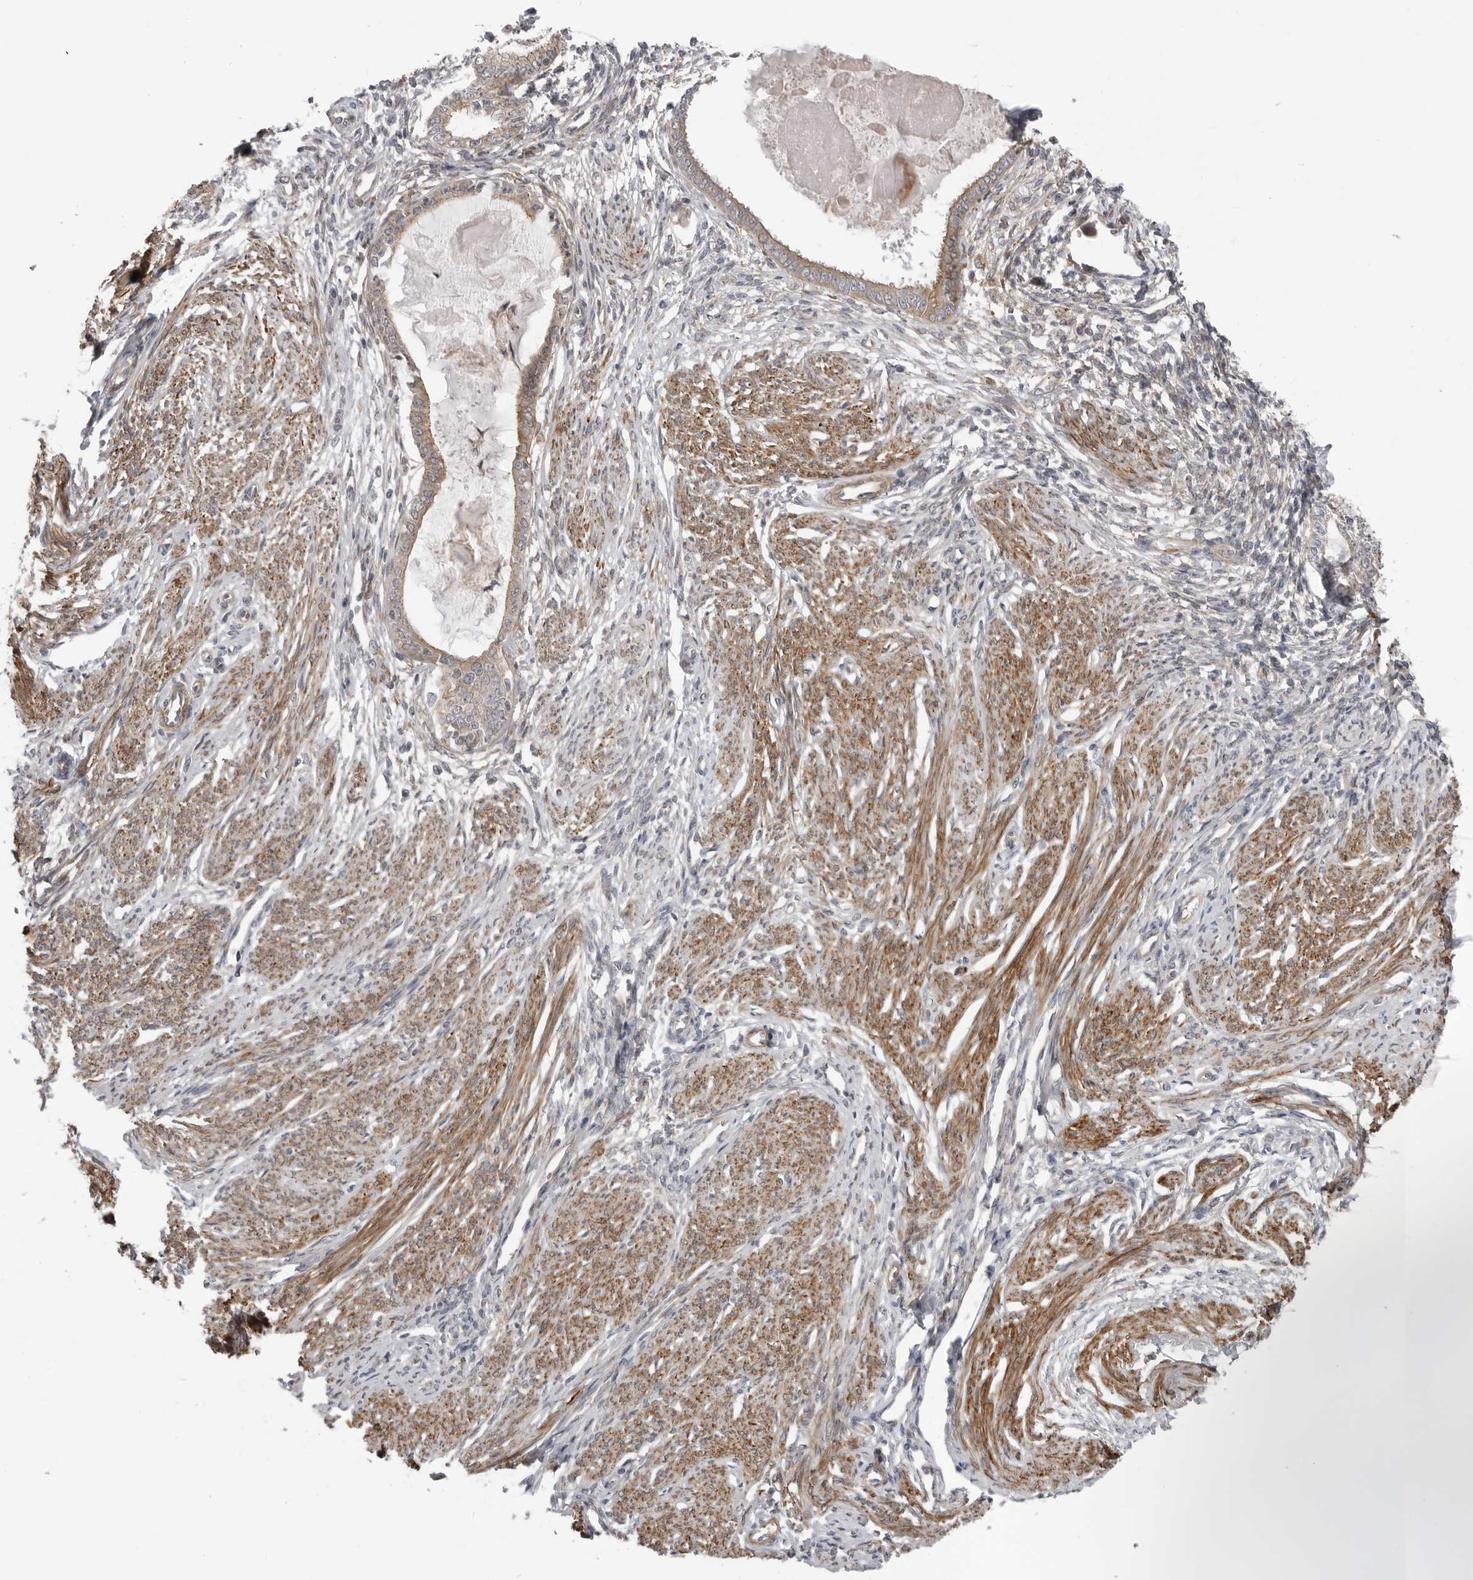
{"staining": {"intensity": "negative", "quantity": "none", "location": "none"}, "tissue": "endometrium", "cell_type": "Cells in endometrial stroma", "image_type": "normal", "snomed": [{"axis": "morphology", "description": "Normal tissue, NOS"}, {"axis": "topography", "description": "Endometrium"}], "caption": "A high-resolution micrograph shows IHC staining of normal endometrium, which exhibits no significant expression in cells in endometrial stroma. (Brightfield microscopy of DAB (3,3'-diaminobenzidine) immunohistochemistry at high magnification).", "gene": "SCP2", "patient": {"sex": "female", "age": 56}}